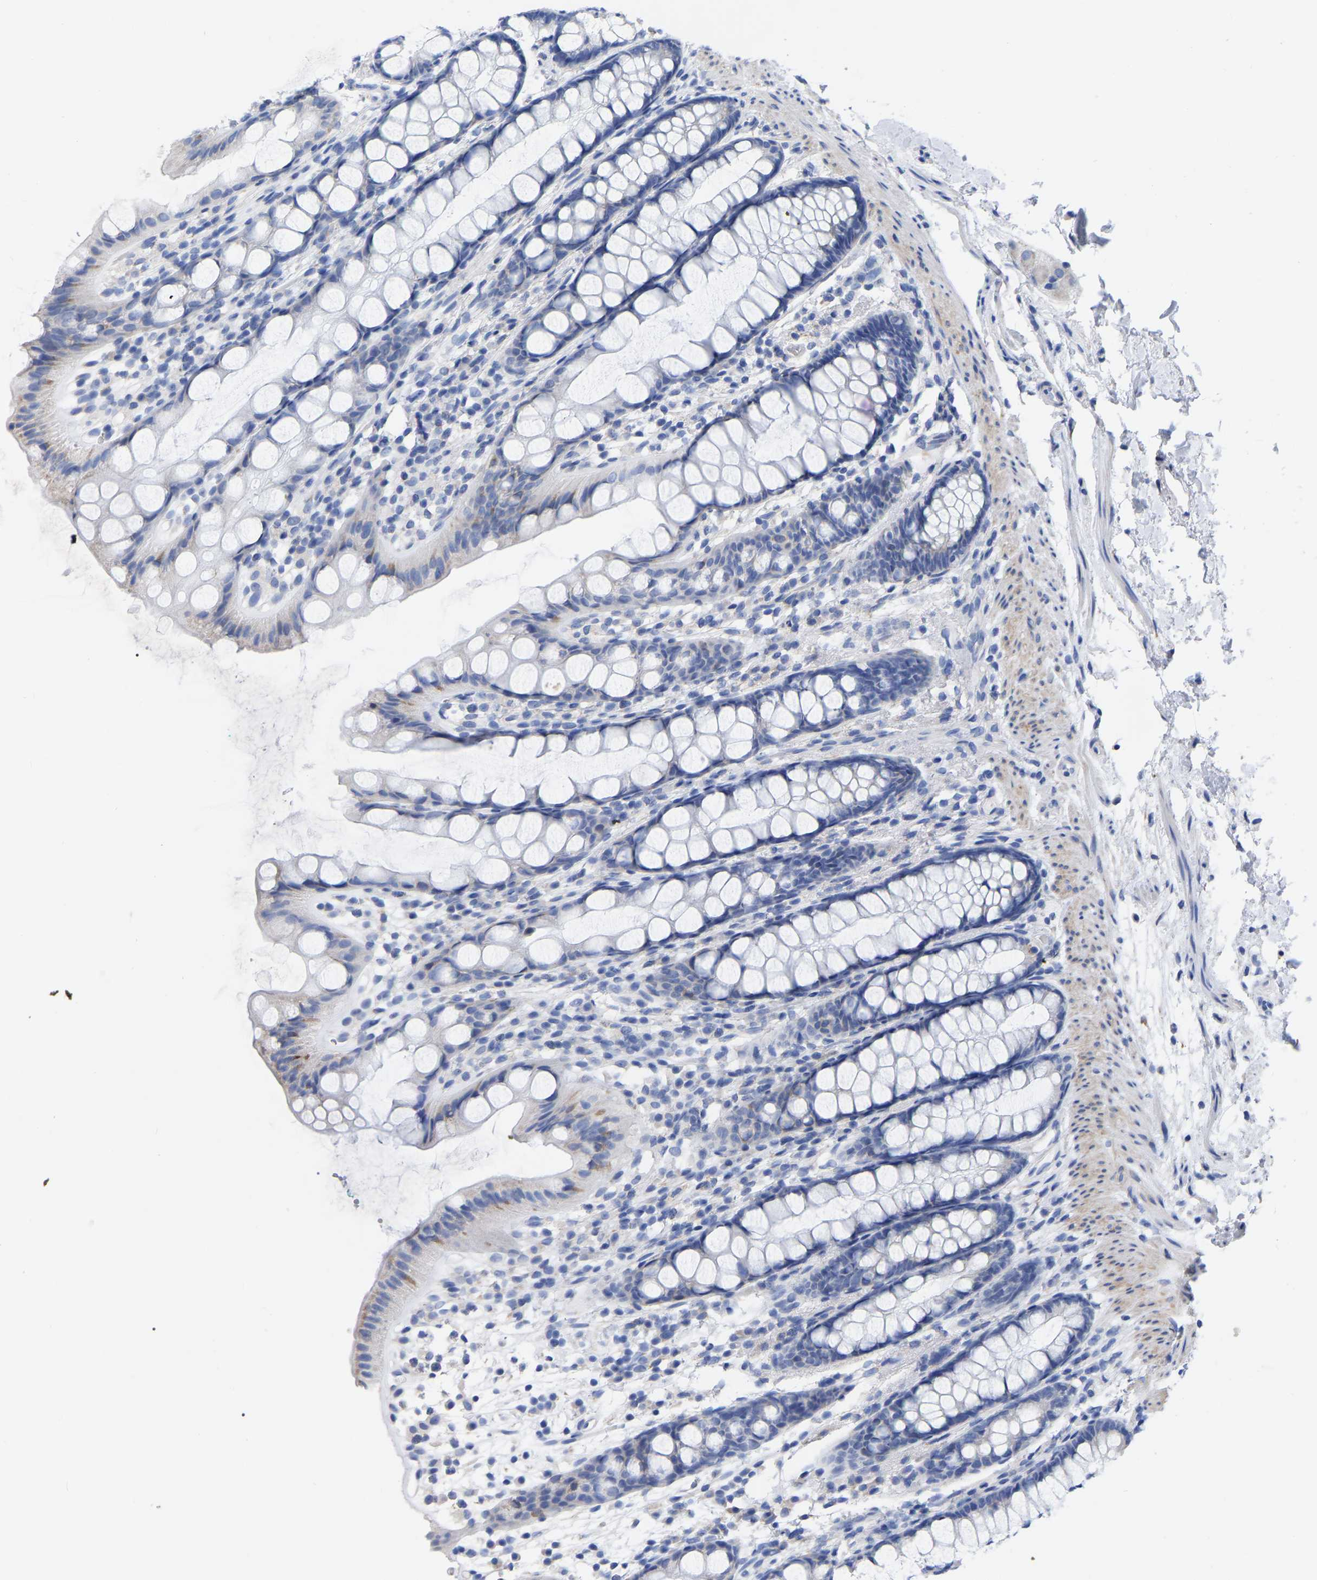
{"staining": {"intensity": "weak", "quantity": "<25%", "location": "cytoplasmic/membranous"}, "tissue": "rectum", "cell_type": "Glandular cells", "image_type": "normal", "snomed": [{"axis": "morphology", "description": "Normal tissue, NOS"}, {"axis": "topography", "description": "Rectum"}], "caption": "This is a histopathology image of IHC staining of unremarkable rectum, which shows no staining in glandular cells.", "gene": "GDF3", "patient": {"sex": "female", "age": 65}}